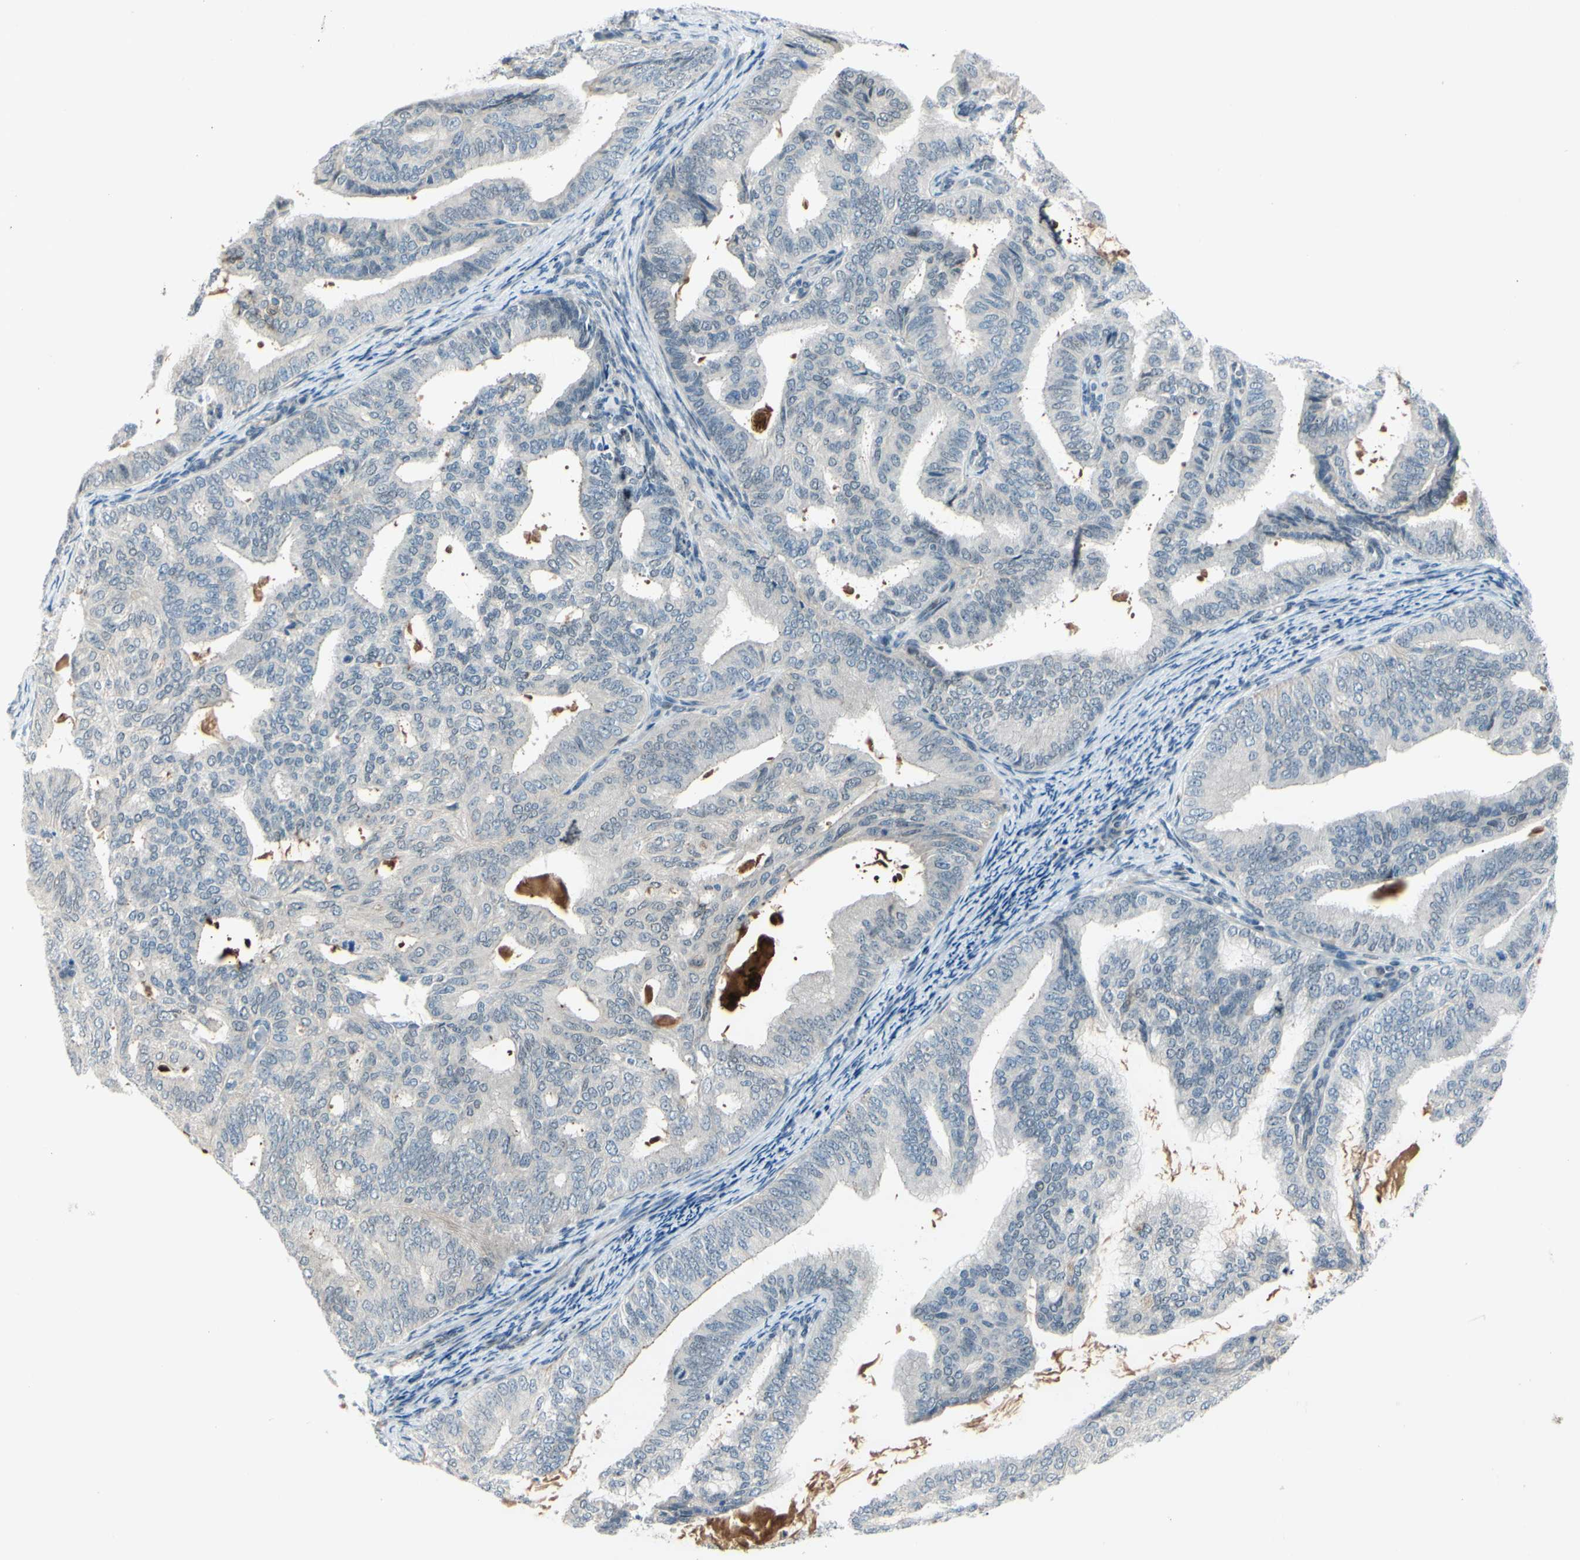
{"staining": {"intensity": "negative", "quantity": "none", "location": "none"}, "tissue": "endometrial cancer", "cell_type": "Tumor cells", "image_type": "cancer", "snomed": [{"axis": "morphology", "description": "Adenocarcinoma, NOS"}, {"axis": "topography", "description": "Endometrium"}], "caption": "There is no significant staining in tumor cells of adenocarcinoma (endometrial).", "gene": "FGFR2", "patient": {"sex": "female", "age": 58}}